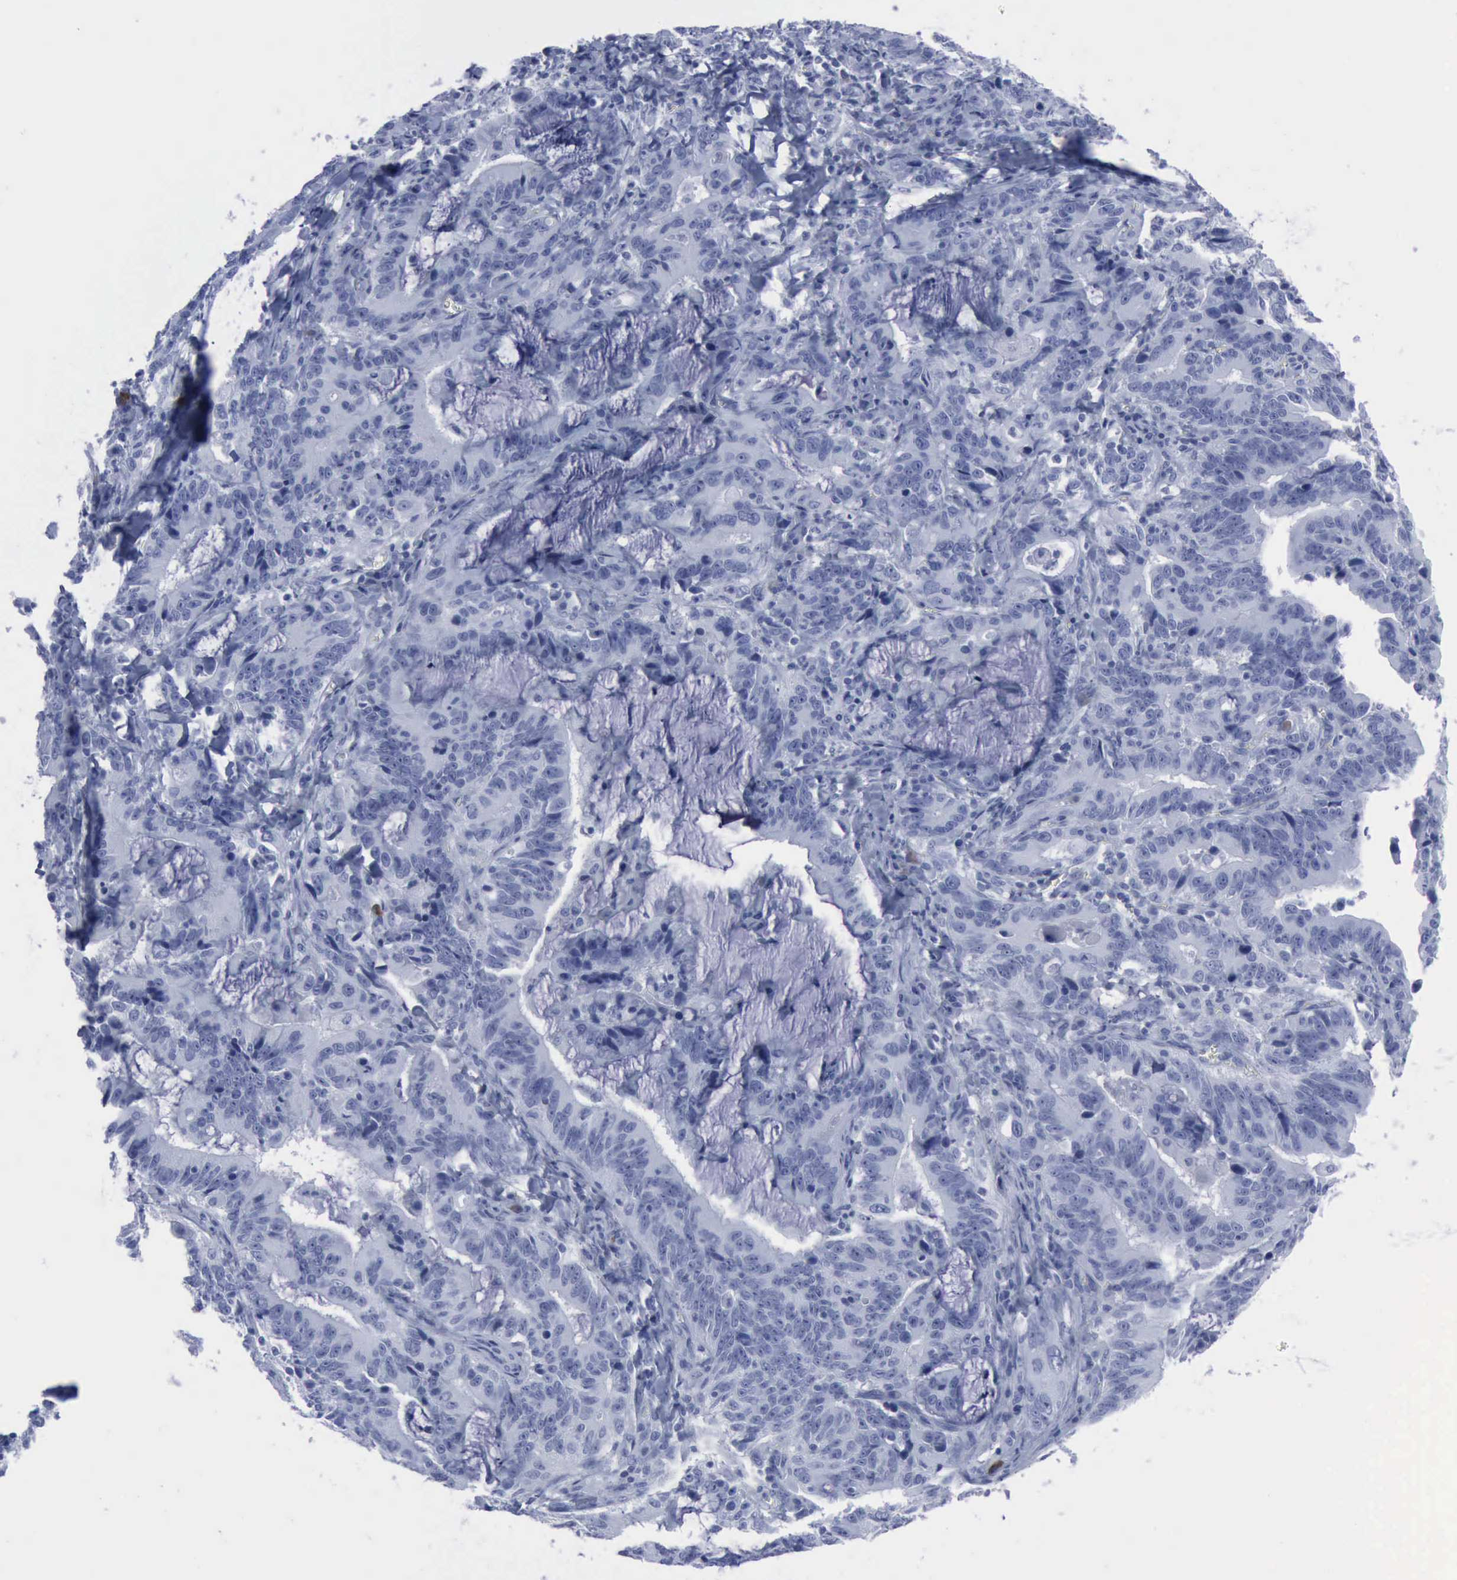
{"staining": {"intensity": "negative", "quantity": "none", "location": "none"}, "tissue": "stomach cancer", "cell_type": "Tumor cells", "image_type": "cancer", "snomed": [{"axis": "morphology", "description": "Adenocarcinoma, NOS"}, {"axis": "topography", "description": "Stomach, upper"}], "caption": "Immunohistochemistry (IHC) photomicrograph of human stomach cancer (adenocarcinoma) stained for a protein (brown), which demonstrates no staining in tumor cells.", "gene": "NGFR", "patient": {"sex": "male", "age": 63}}